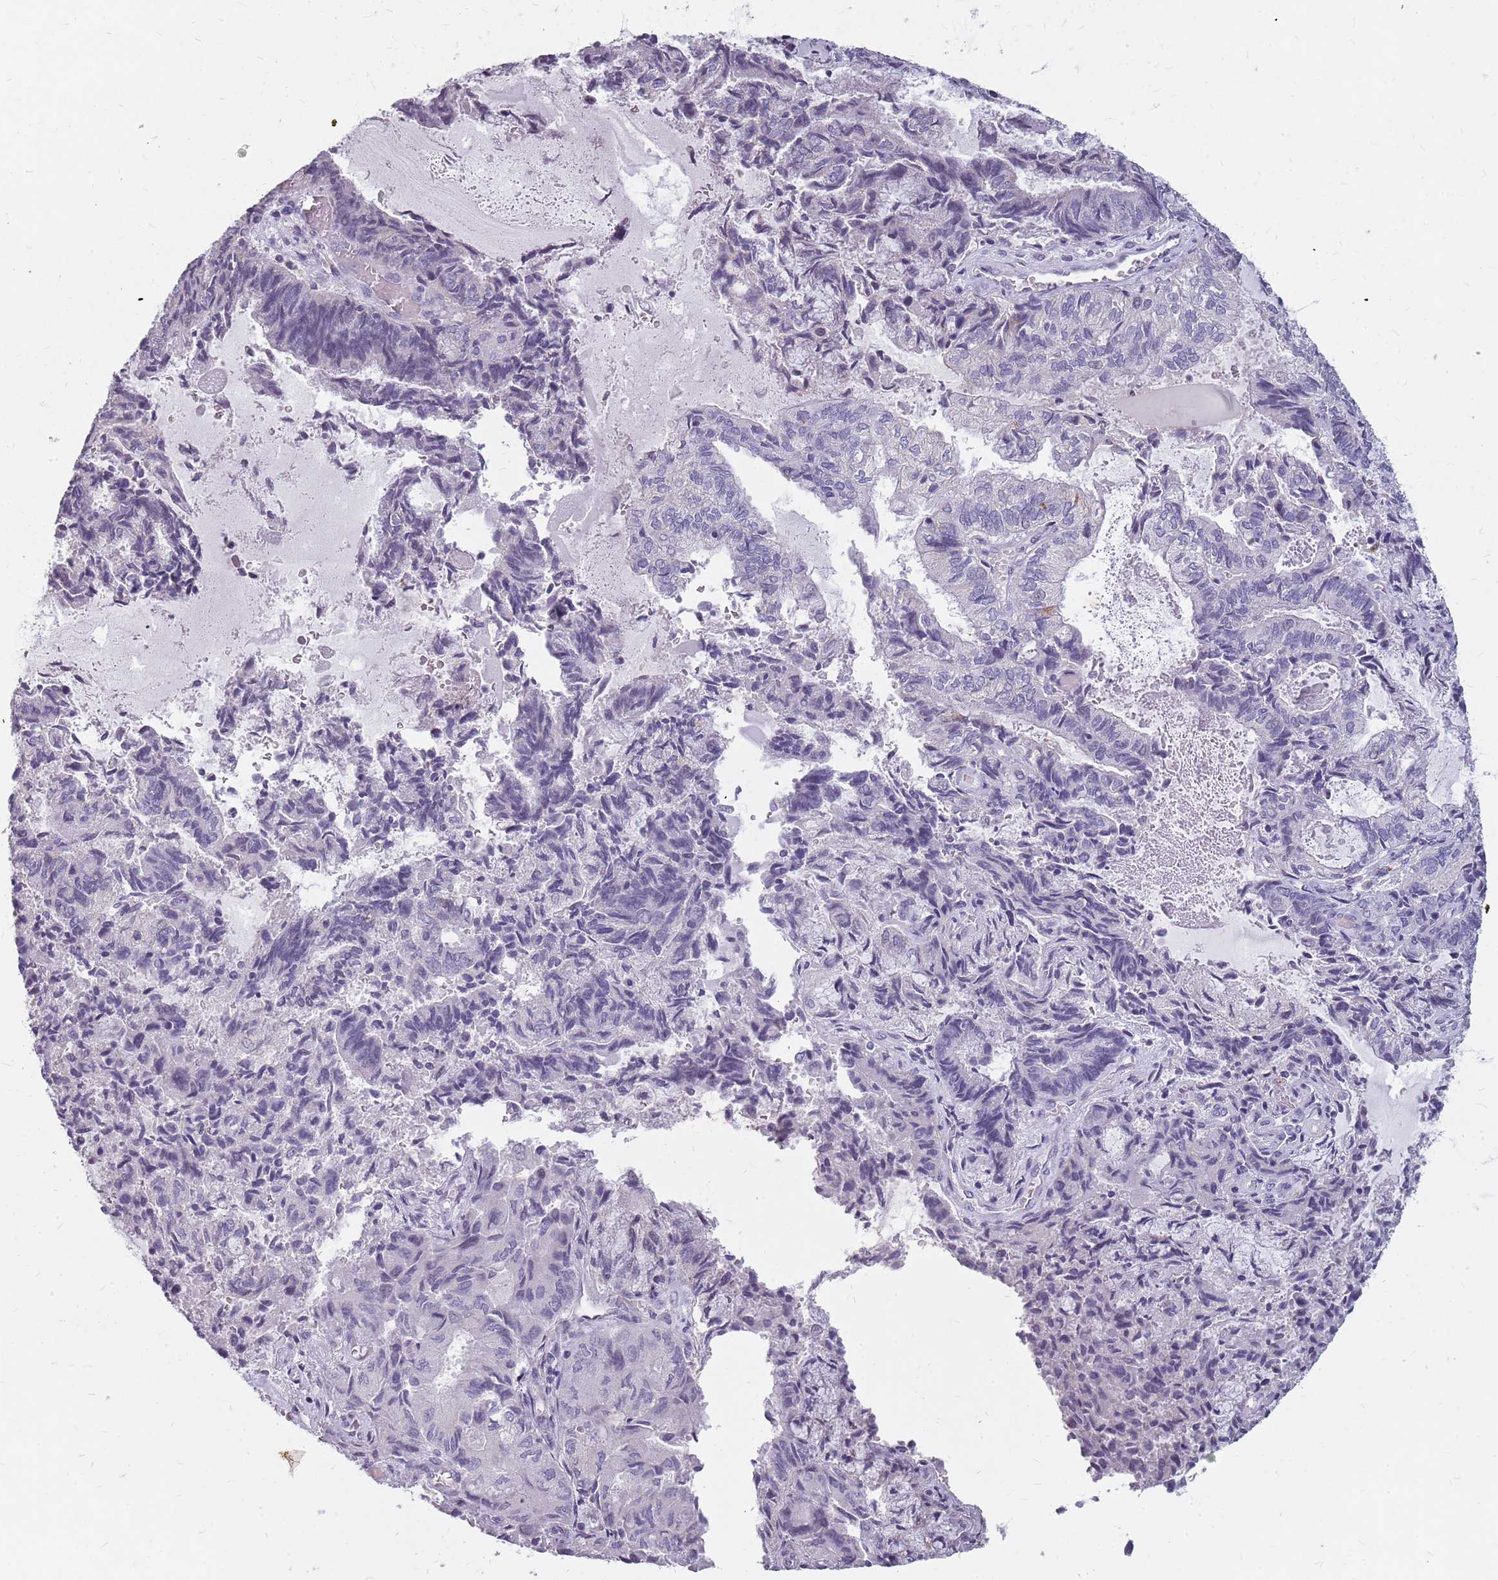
{"staining": {"intensity": "negative", "quantity": "none", "location": "none"}, "tissue": "endometrial cancer", "cell_type": "Tumor cells", "image_type": "cancer", "snomed": [{"axis": "morphology", "description": "Adenocarcinoma, NOS"}, {"axis": "topography", "description": "Endometrium"}], "caption": "Tumor cells are negative for brown protein staining in endometrial cancer. (Stains: DAB immunohistochemistry (IHC) with hematoxylin counter stain, Microscopy: brightfield microscopy at high magnification).", "gene": "NEK6", "patient": {"sex": "female", "age": 80}}